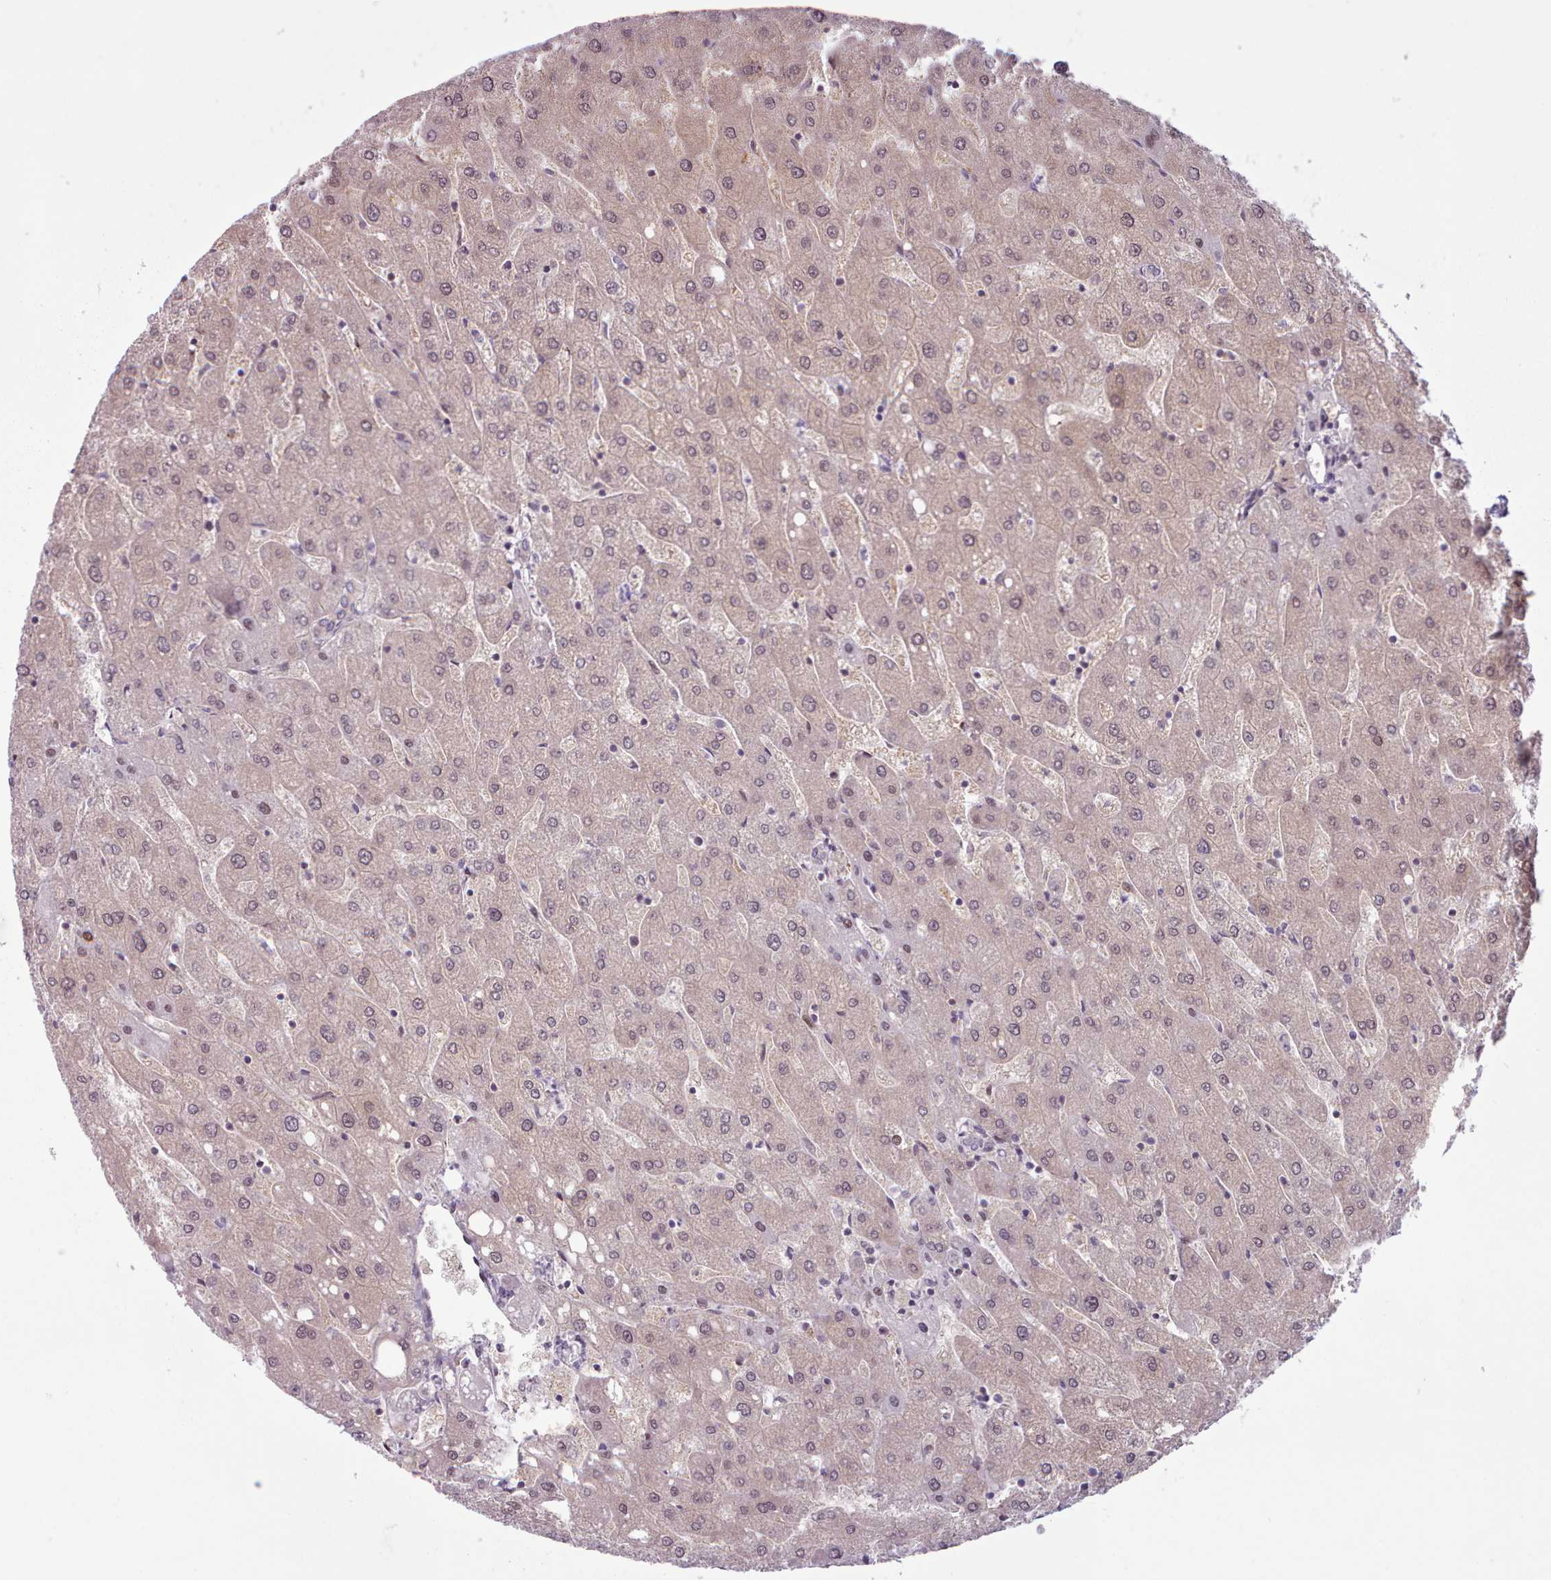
{"staining": {"intensity": "negative", "quantity": "none", "location": "none"}, "tissue": "liver", "cell_type": "Cholangiocytes", "image_type": "normal", "snomed": [{"axis": "morphology", "description": "Normal tissue, NOS"}, {"axis": "topography", "description": "Liver"}], "caption": "Immunohistochemistry image of benign liver: human liver stained with DAB demonstrates no significant protein expression in cholangiocytes.", "gene": "KBTBD6", "patient": {"sex": "male", "age": 67}}